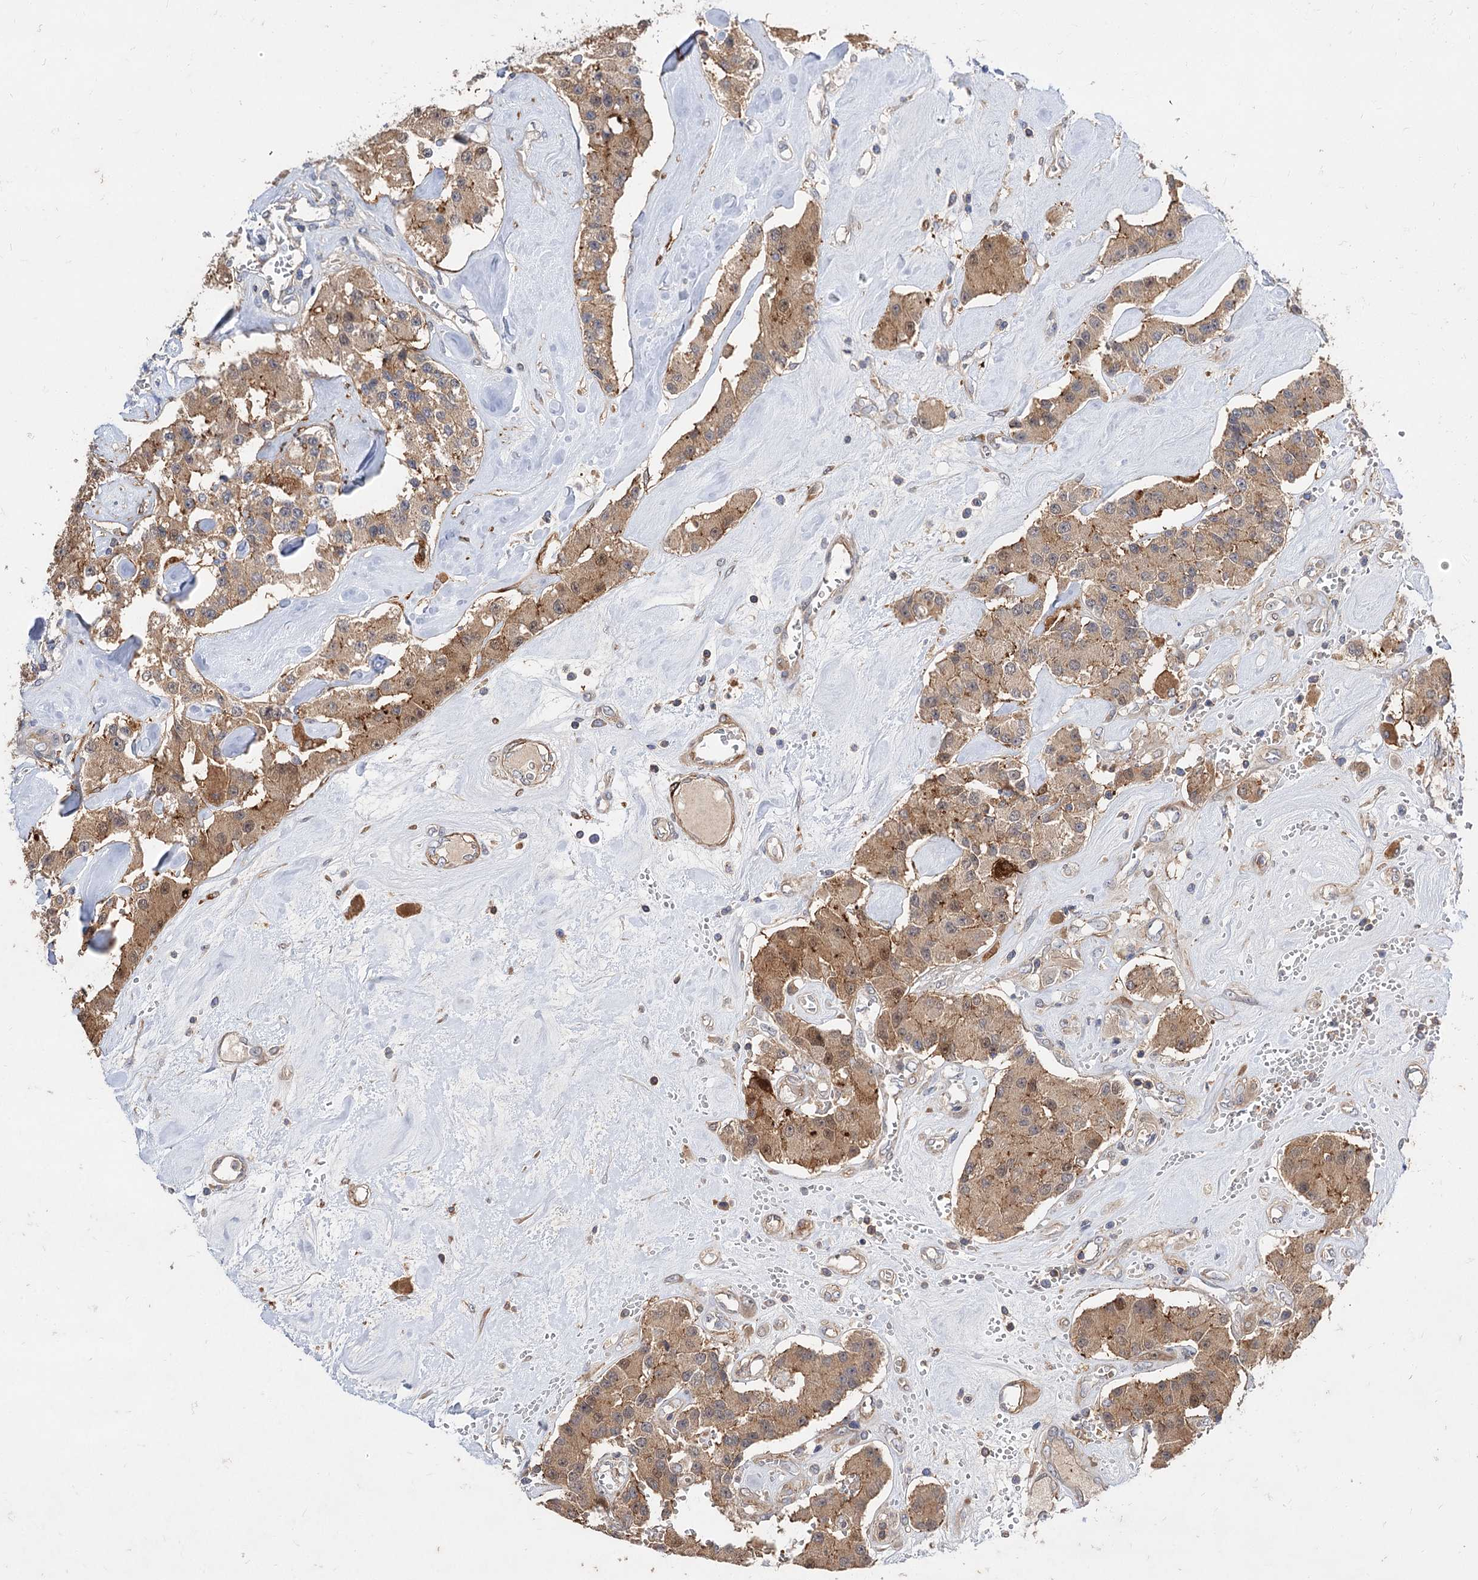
{"staining": {"intensity": "moderate", "quantity": ">75%", "location": "cytoplasmic/membranous"}, "tissue": "carcinoid", "cell_type": "Tumor cells", "image_type": "cancer", "snomed": [{"axis": "morphology", "description": "Carcinoid, malignant, NOS"}, {"axis": "topography", "description": "Pancreas"}], "caption": "A high-resolution photomicrograph shows immunohistochemistry staining of carcinoid (malignant), which reveals moderate cytoplasmic/membranous positivity in approximately >75% of tumor cells.", "gene": "FBXW8", "patient": {"sex": "male", "age": 41}}